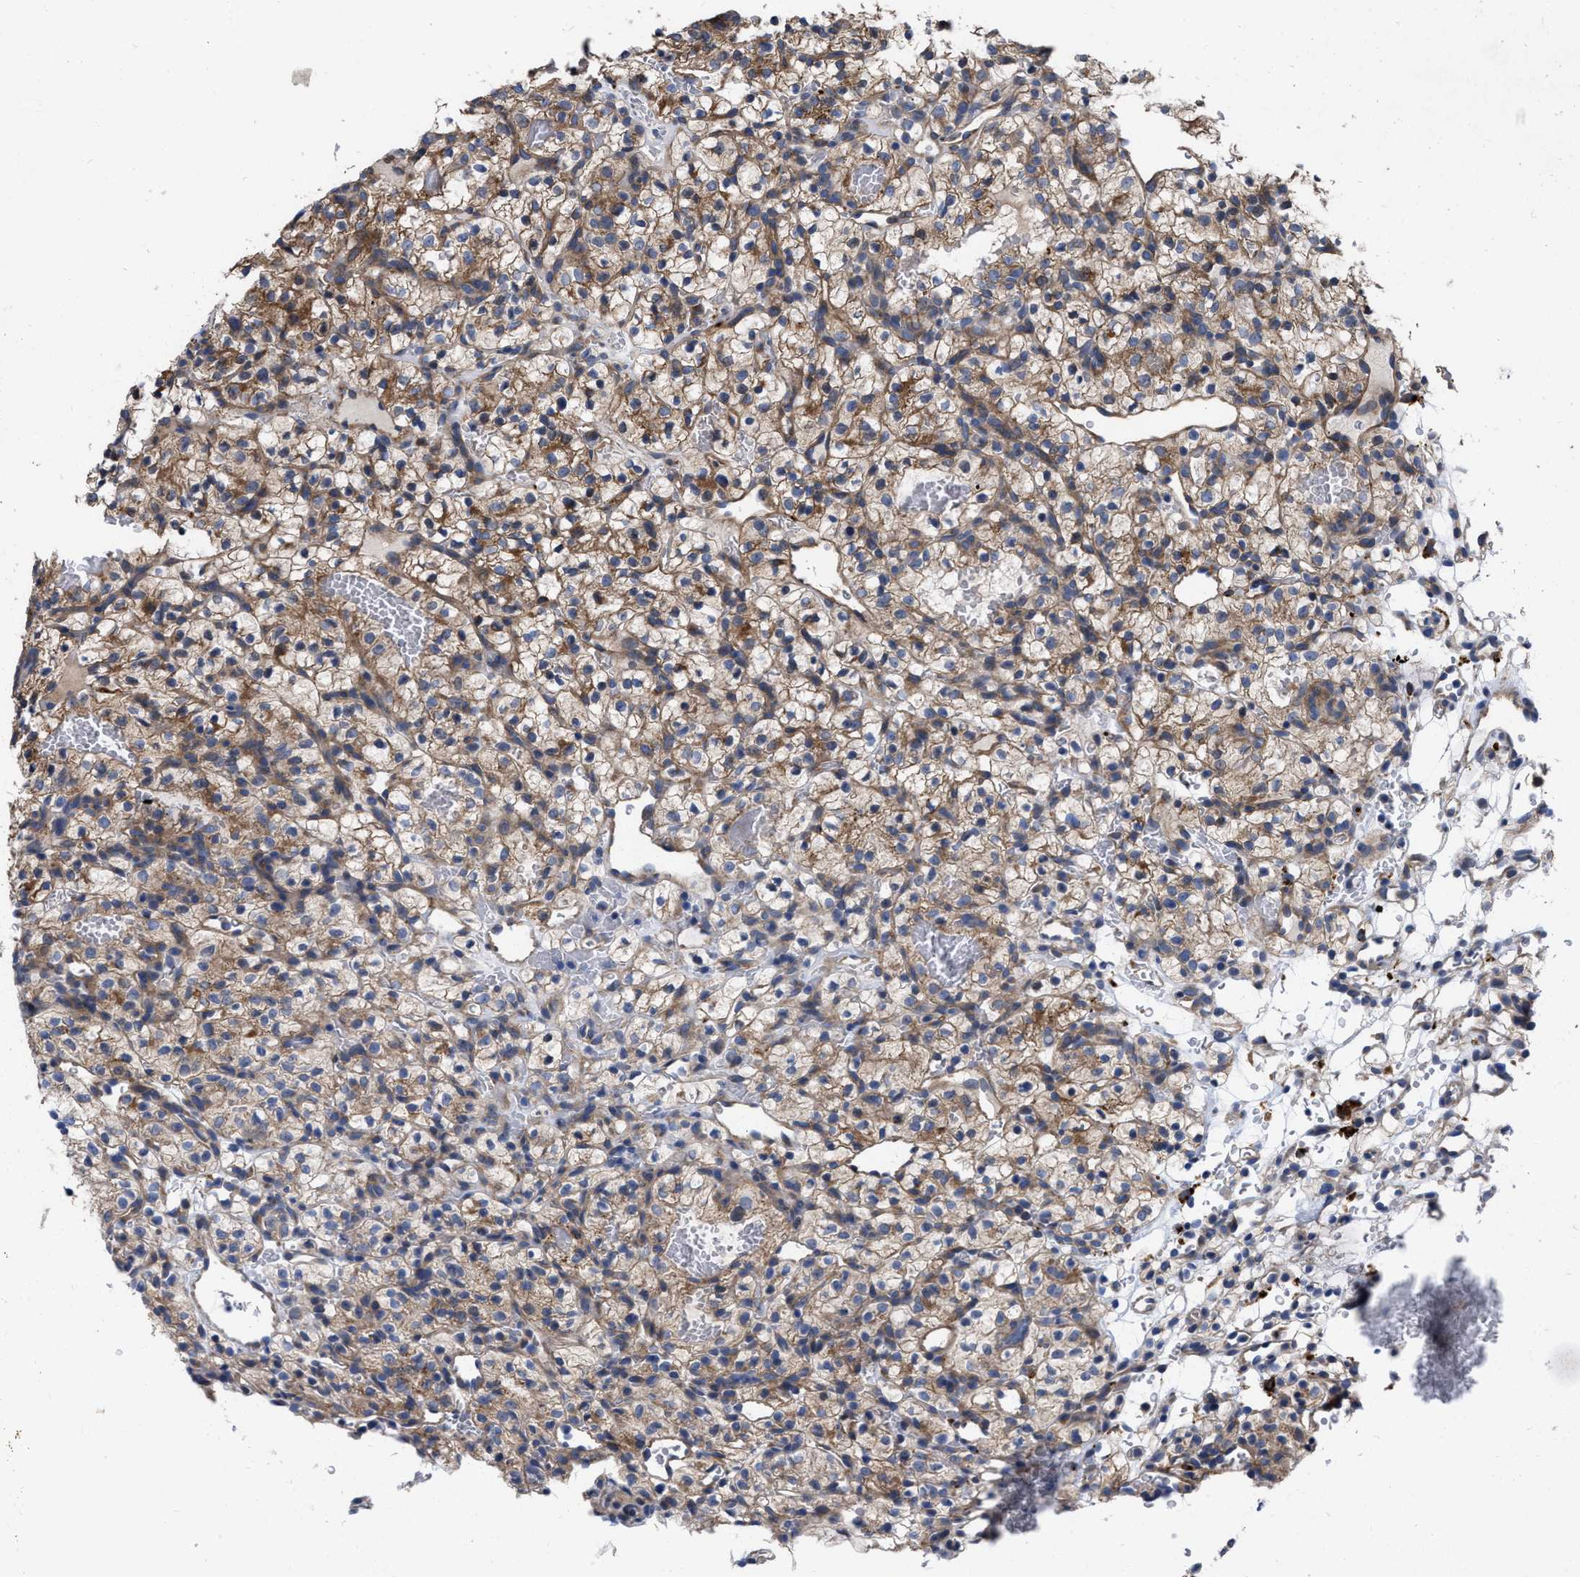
{"staining": {"intensity": "moderate", "quantity": "25%-75%", "location": "cytoplasmic/membranous"}, "tissue": "renal cancer", "cell_type": "Tumor cells", "image_type": "cancer", "snomed": [{"axis": "morphology", "description": "Adenocarcinoma, NOS"}, {"axis": "topography", "description": "Kidney"}], "caption": "Immunohistochemical staining of renal cancer shows medium levels of moderate cytoplasmic/membranous protein staining in approximately 25%-75% of tumor cells.", "gene": "MLST8", "patient": {"sex": "female", "age": 57}}